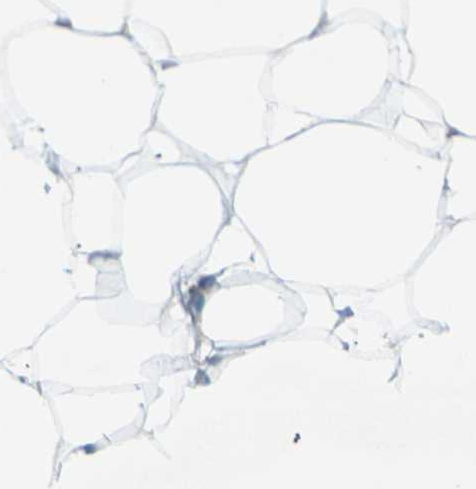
{"staining": {"intensity": "weak", "quantity": "25%-75%", "location": "cytoplasmic/membranous"}, "tissue": "adipose tissue", "cell_type": "Adipocytes", "image_type": "normal", "snomed": [{"axis": "morphology", "description": "Normal tissue, NOS"}, {"axis": "topography", "description": "Breast"}, {"axis": "topography", "description": "Adipose tissue"}], "caption": "Brown immunohistochemical staining in benign human adipose tissue shows weak cytoplasmic/membranous staining in approximately 25%-75% of adipocytes.", "gene": "SOCS6", "patient": {"sex": "female", "age": 25}}